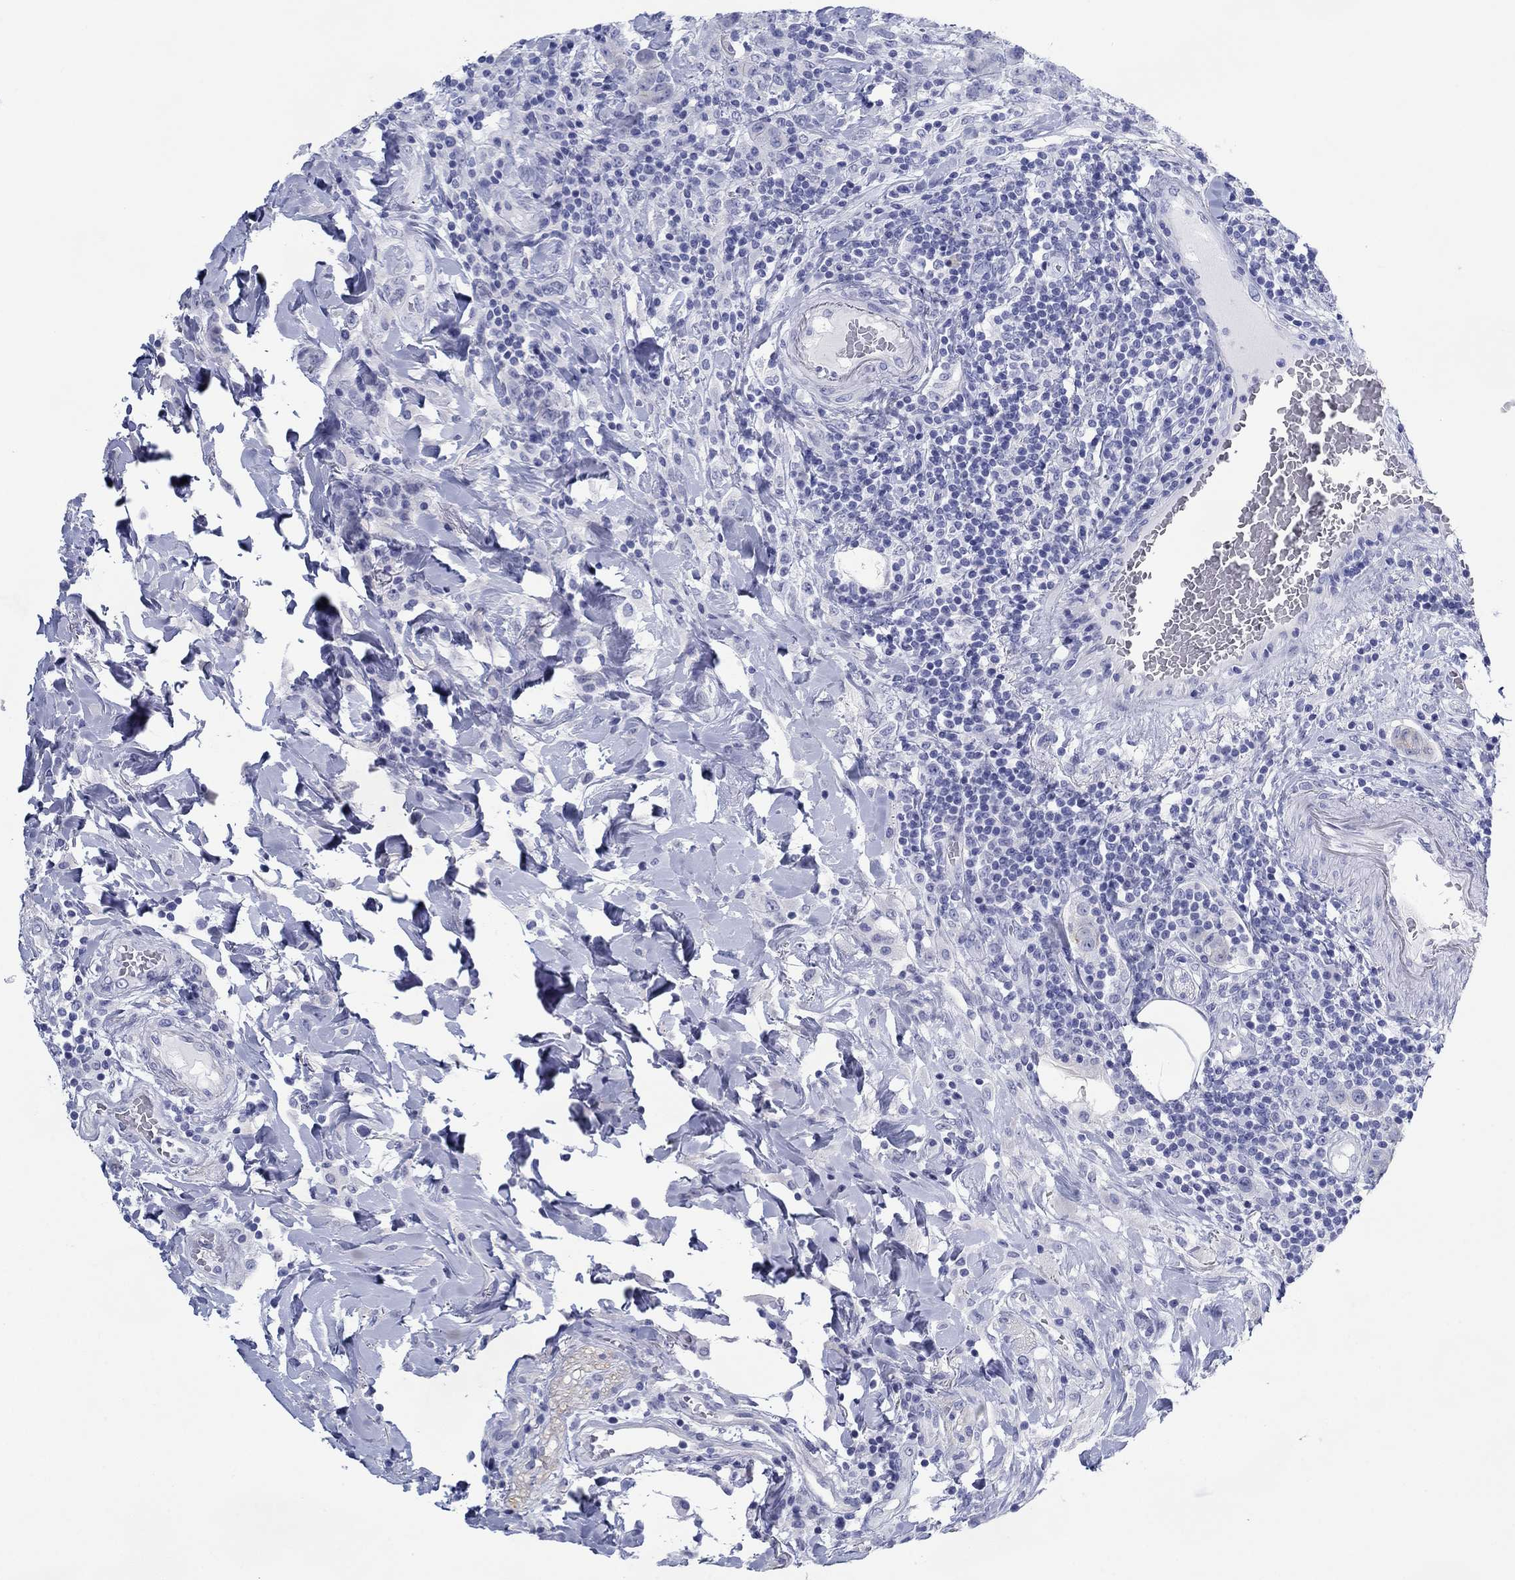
{"staining": {"intensity": "negative", "quantity": "none", "location": "none"}, "tissue": "colorectal cancer", "cell_type": "Tumor cells", "image_type": "cancer", "snomed": [{"axis": "morphology", "description": "Adenocarcinoma, NOS"}, {"axis": "topography", "description": "Colon"}], "caption": "Colorectal cancer (adenocarcinoma) was stained to show a protein in brown. There is no significant staining in tumor cells.", "gene": "ATP1B1", "patient": {"sex": "female", "age": 69}}